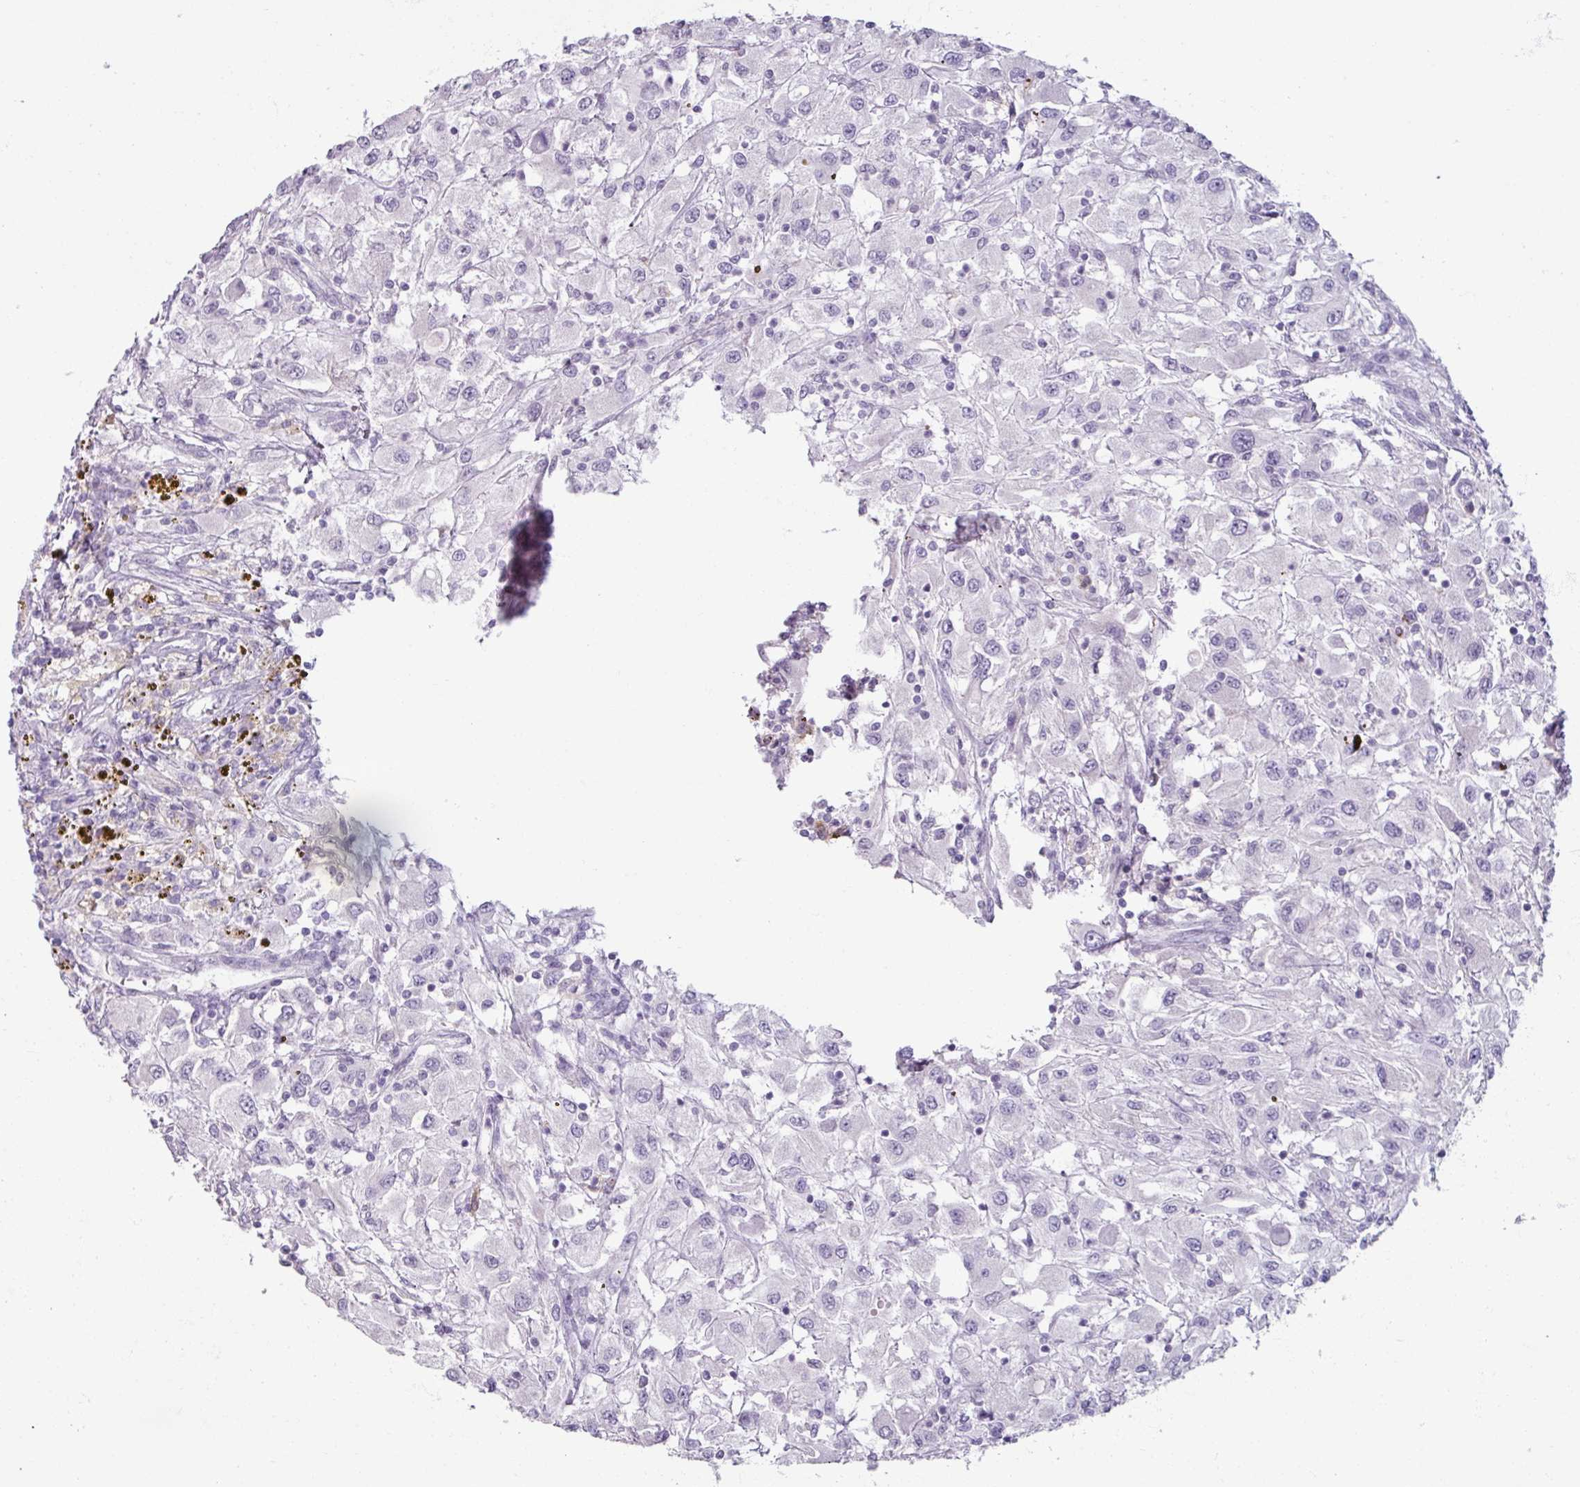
{"staining": {"intensity": "negative", "quantity": "none", "location": "none"}, "tissue": "renal cancer", "cell_type": "Tumor cells", "image_type": "cancer", "snomed": [{"axis": "morphology", "description": "Adenocarcinoma, NOS"}, {"axis": "topography", "description": "Kidney"}], "caption": "This is a micrograph of immunohistochemistry staining of renal adenocarcinoma, which shows no expression in tumor cells.", "gene": "SLC27A5", "patient": {"sex": "female", "age": 67}}